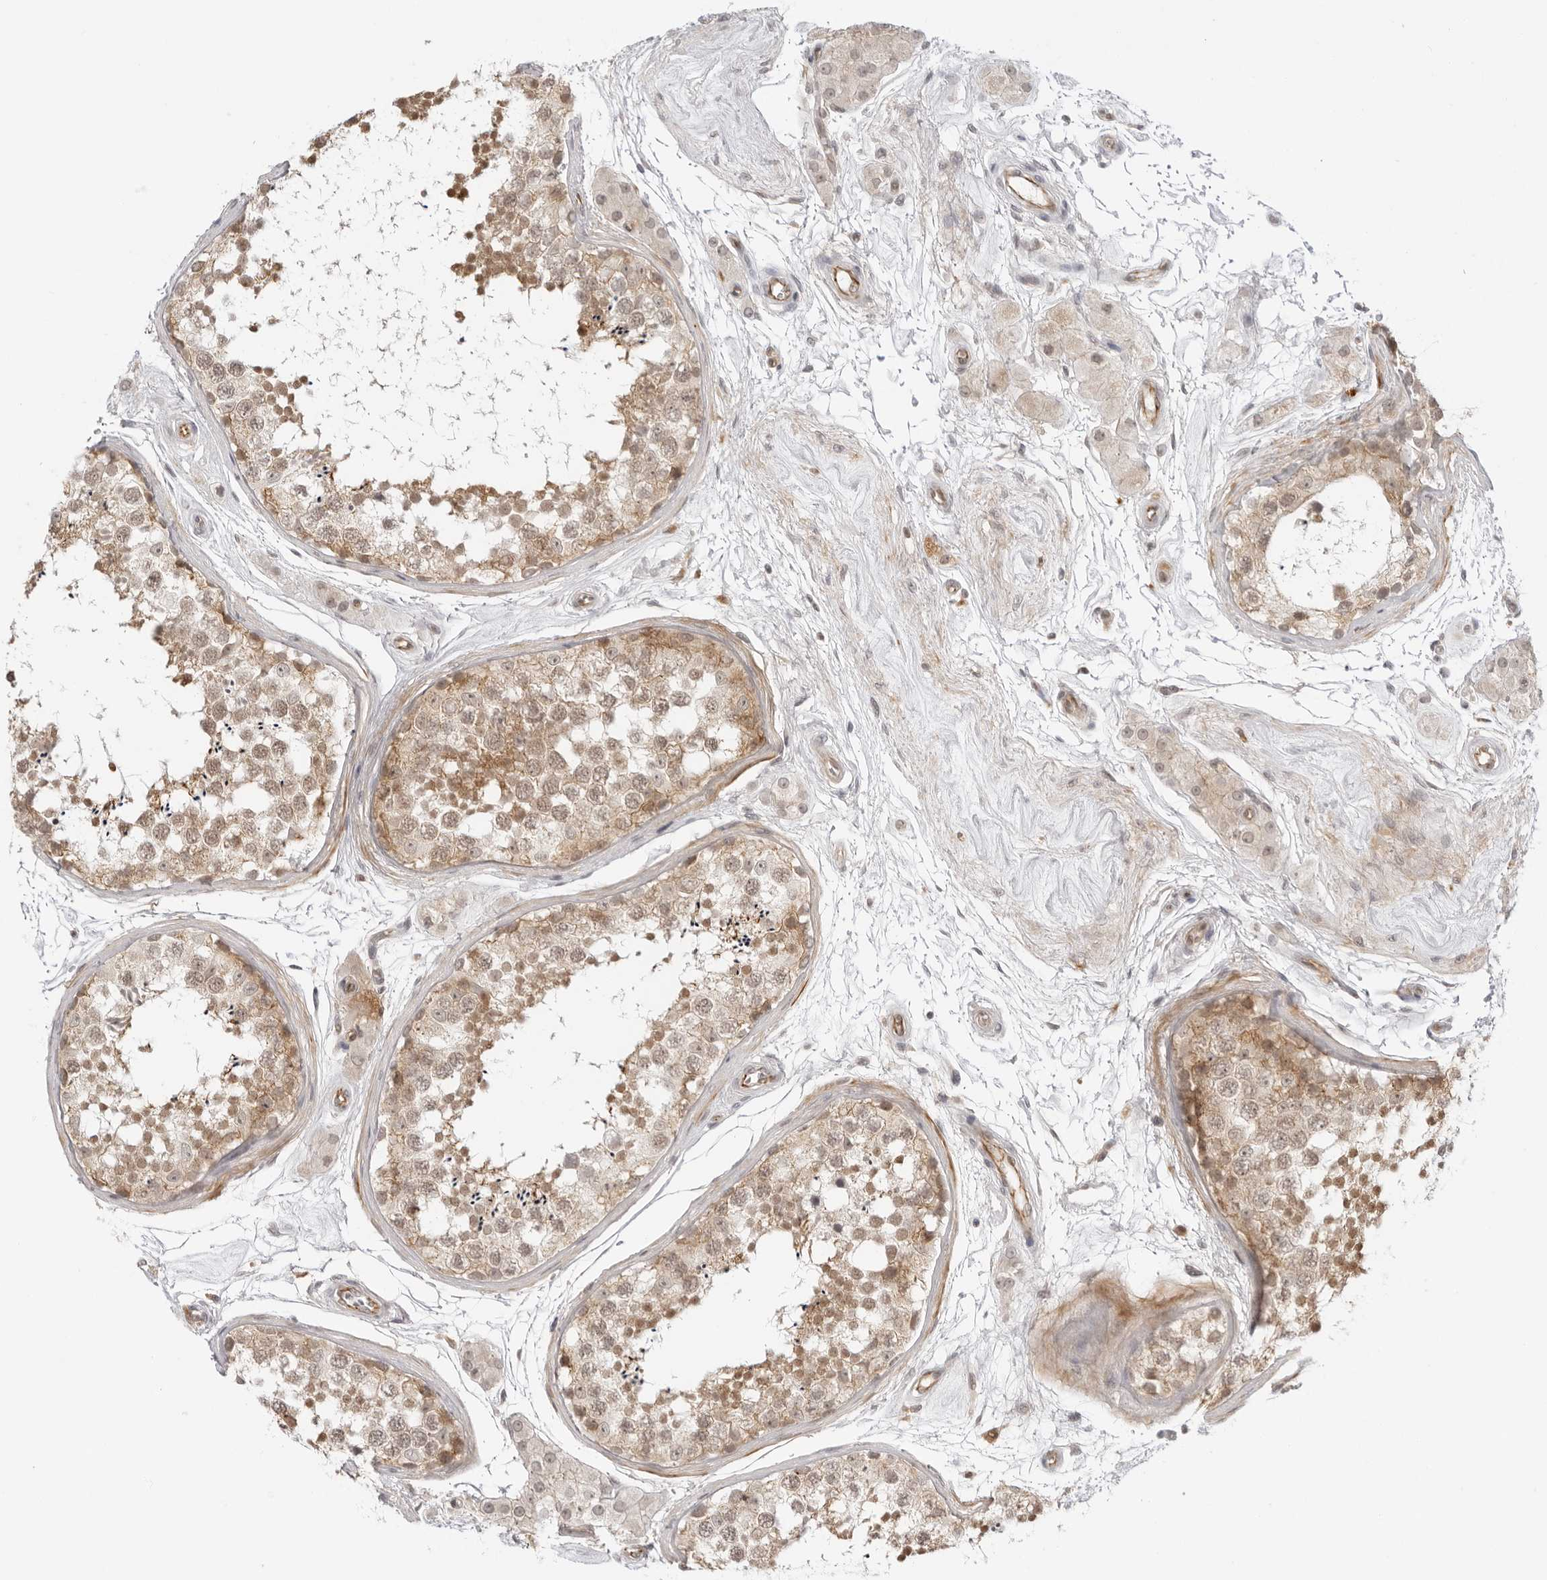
{"staining": {"intensity": "moderate", "quantity": ">75%", "location": "cytoplasmic/membranous,nuclear"}, "tissue": "testis", "cell_type": "Cells in seminiferous ducts", "image_type": "normal", "snomed": [{"axis": "morphology", "description": "Normal tissue, NOS"}, {"axis": "topography", "description": "Testis"}], "caption": "Immunohistochemistry (IHC) of normal human testis shows medium levels of moderate cytoplasmic/membranous,nuclear expression in about >75% of cells in seminiferous ducts.", "gene": "TRAPPC3", "patient": {"sex": "male", "age": 56}}